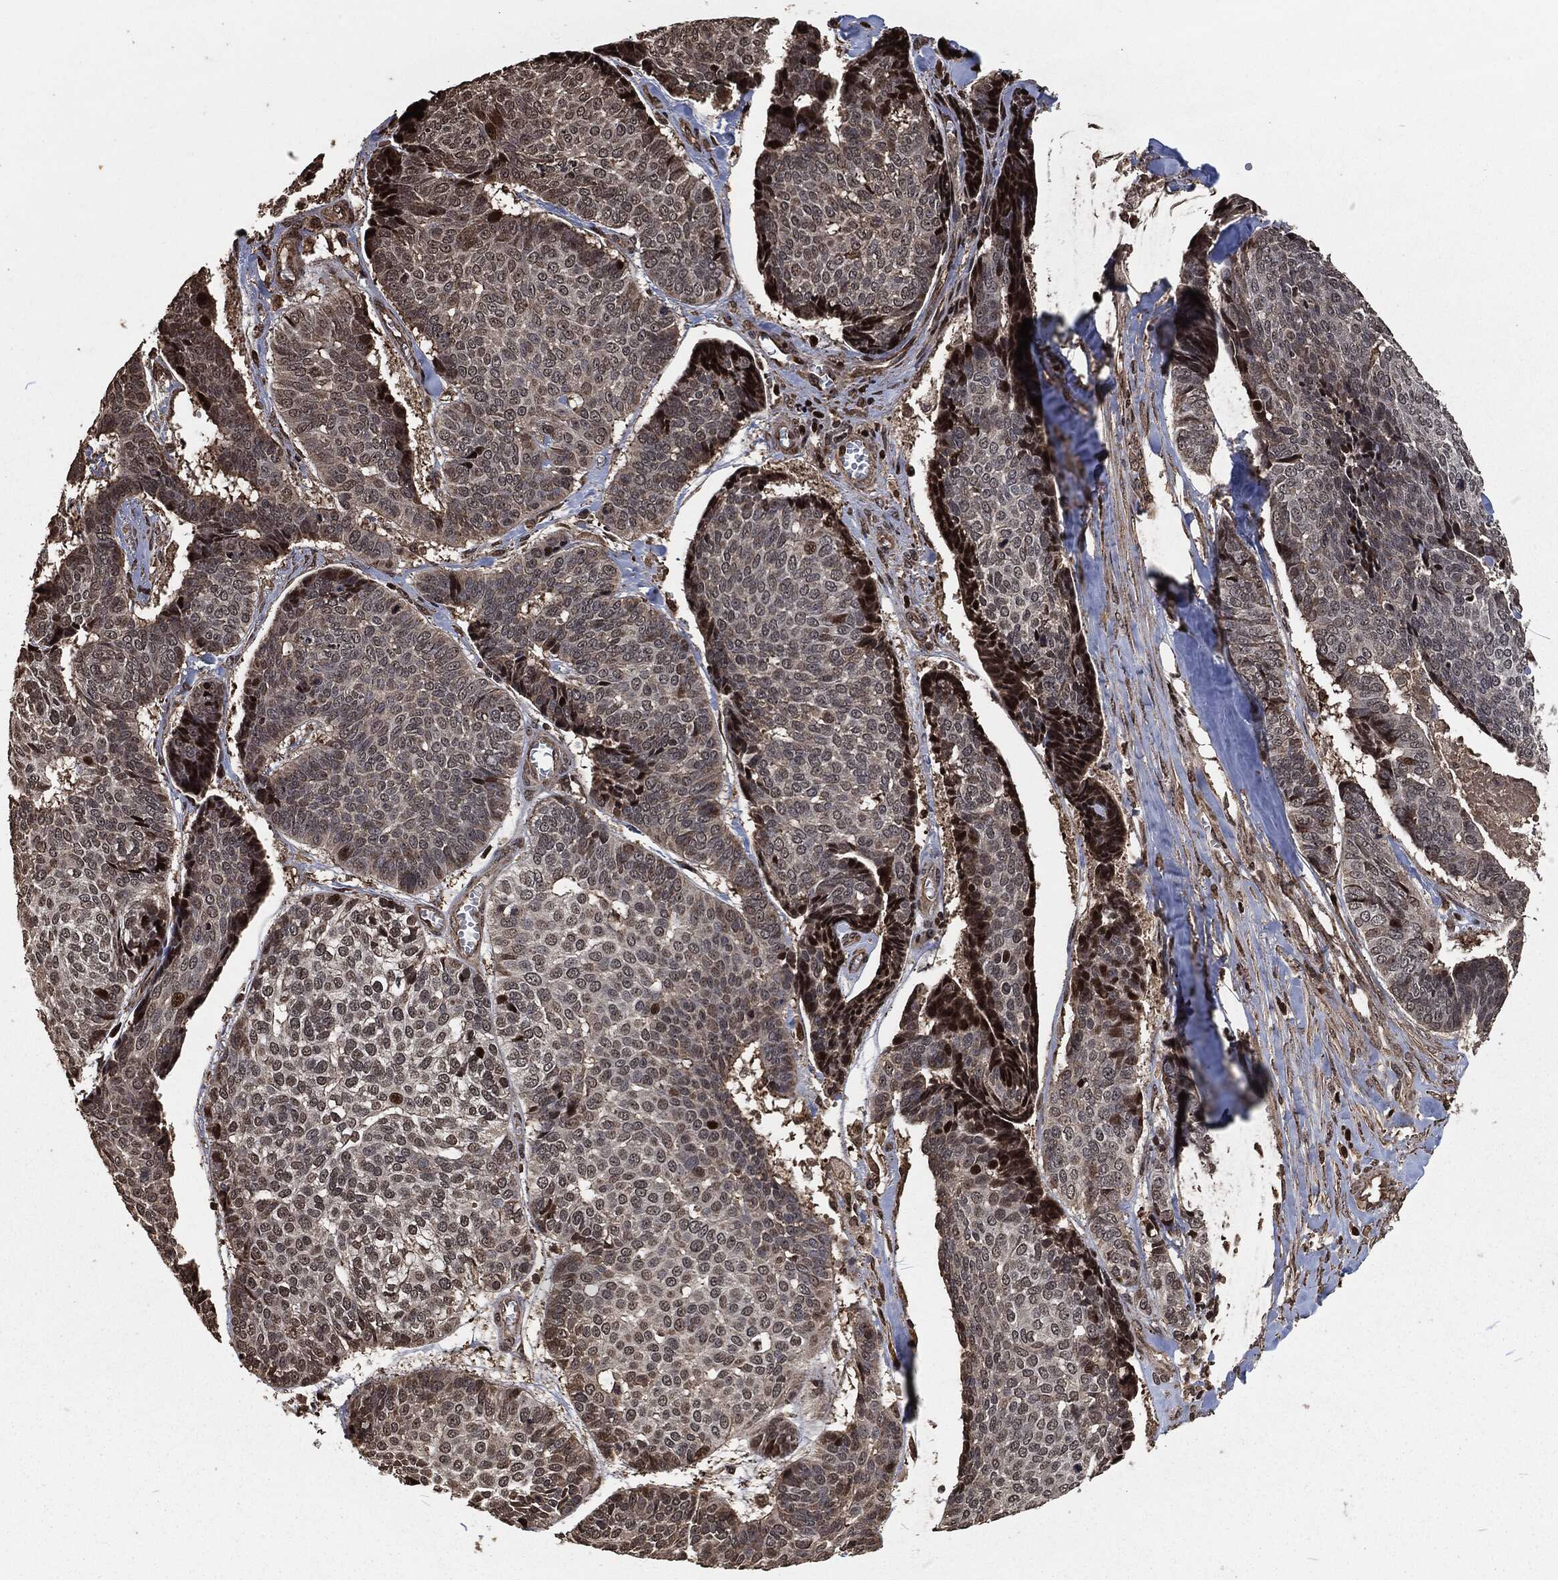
{"staining": {"intensity": "strong", "quantity": "<25%", "location": "nuclear"}, "tissue": "skin cancer", "cell_type": "Tumor cells", "image_type": "cancer", "snomed": [{"axis": "morphology", "description": "Basal cell carcinoma"}, {"axis": "topography", "description": "Skin"}], "caption": "A micrograph of skin cancer stained for a protein shows strong nuclear brown staining in tumor cells. (IHC, brightfield microscopy, high magnification).", "gene": "SNAI1", "patient": {"sex": "male", "age": 86}}